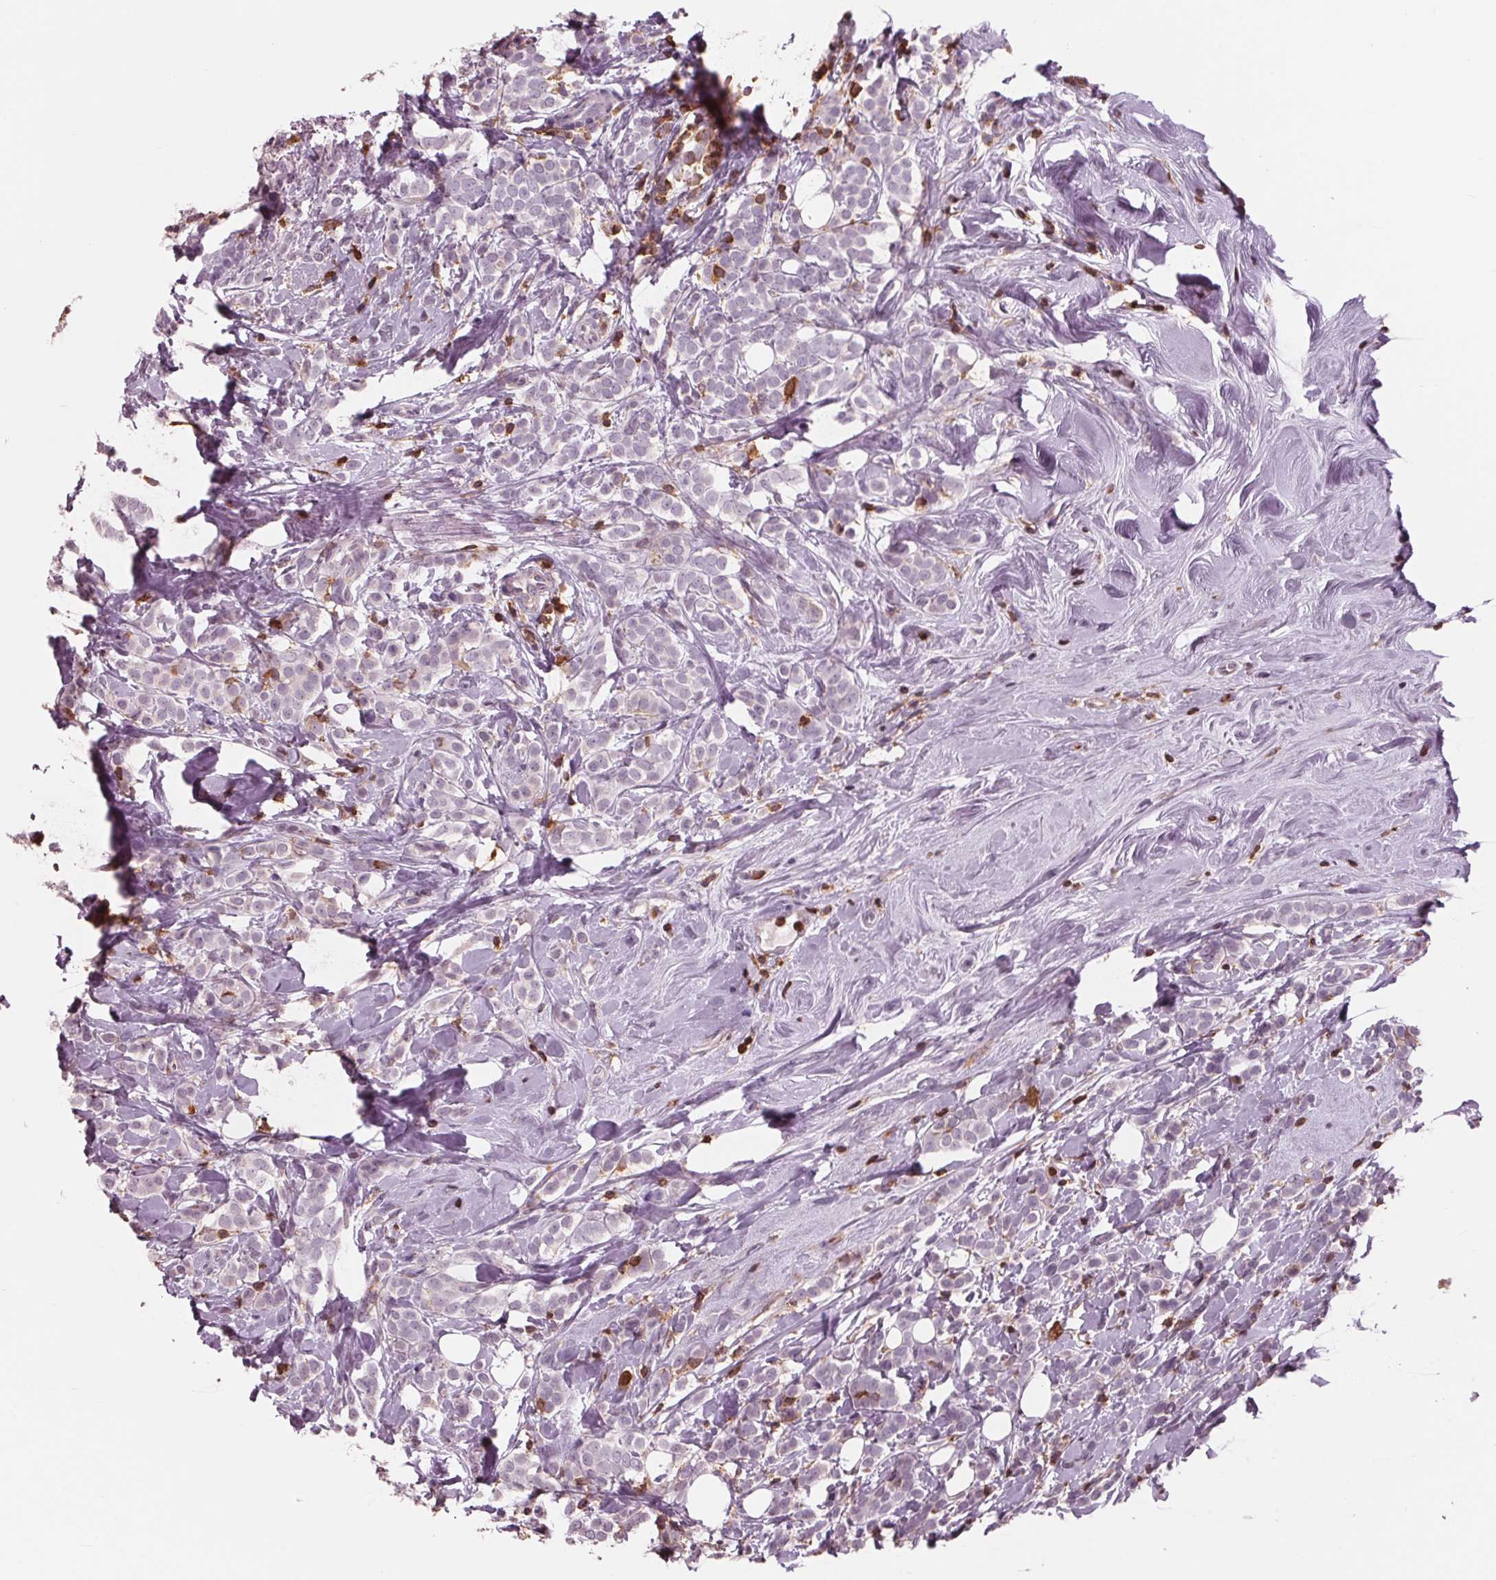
{"staining": {"intensity": "negative", "quantity": "none", "location": "none"}, "tissue": "breast cancer", "cell_type": "Tumor cells", "image_type": "cancer", "snomed": [{"axis": "morphology", "description": "Lobular carcinoma"}, {"axis": "topography", "description": "Breast"}], "caption": "The histopathology image shows no significant staining in tumor cells of breast cancer.", "gene": "ARHGAP25", "patient": {"sex": "female", "age": 49}}